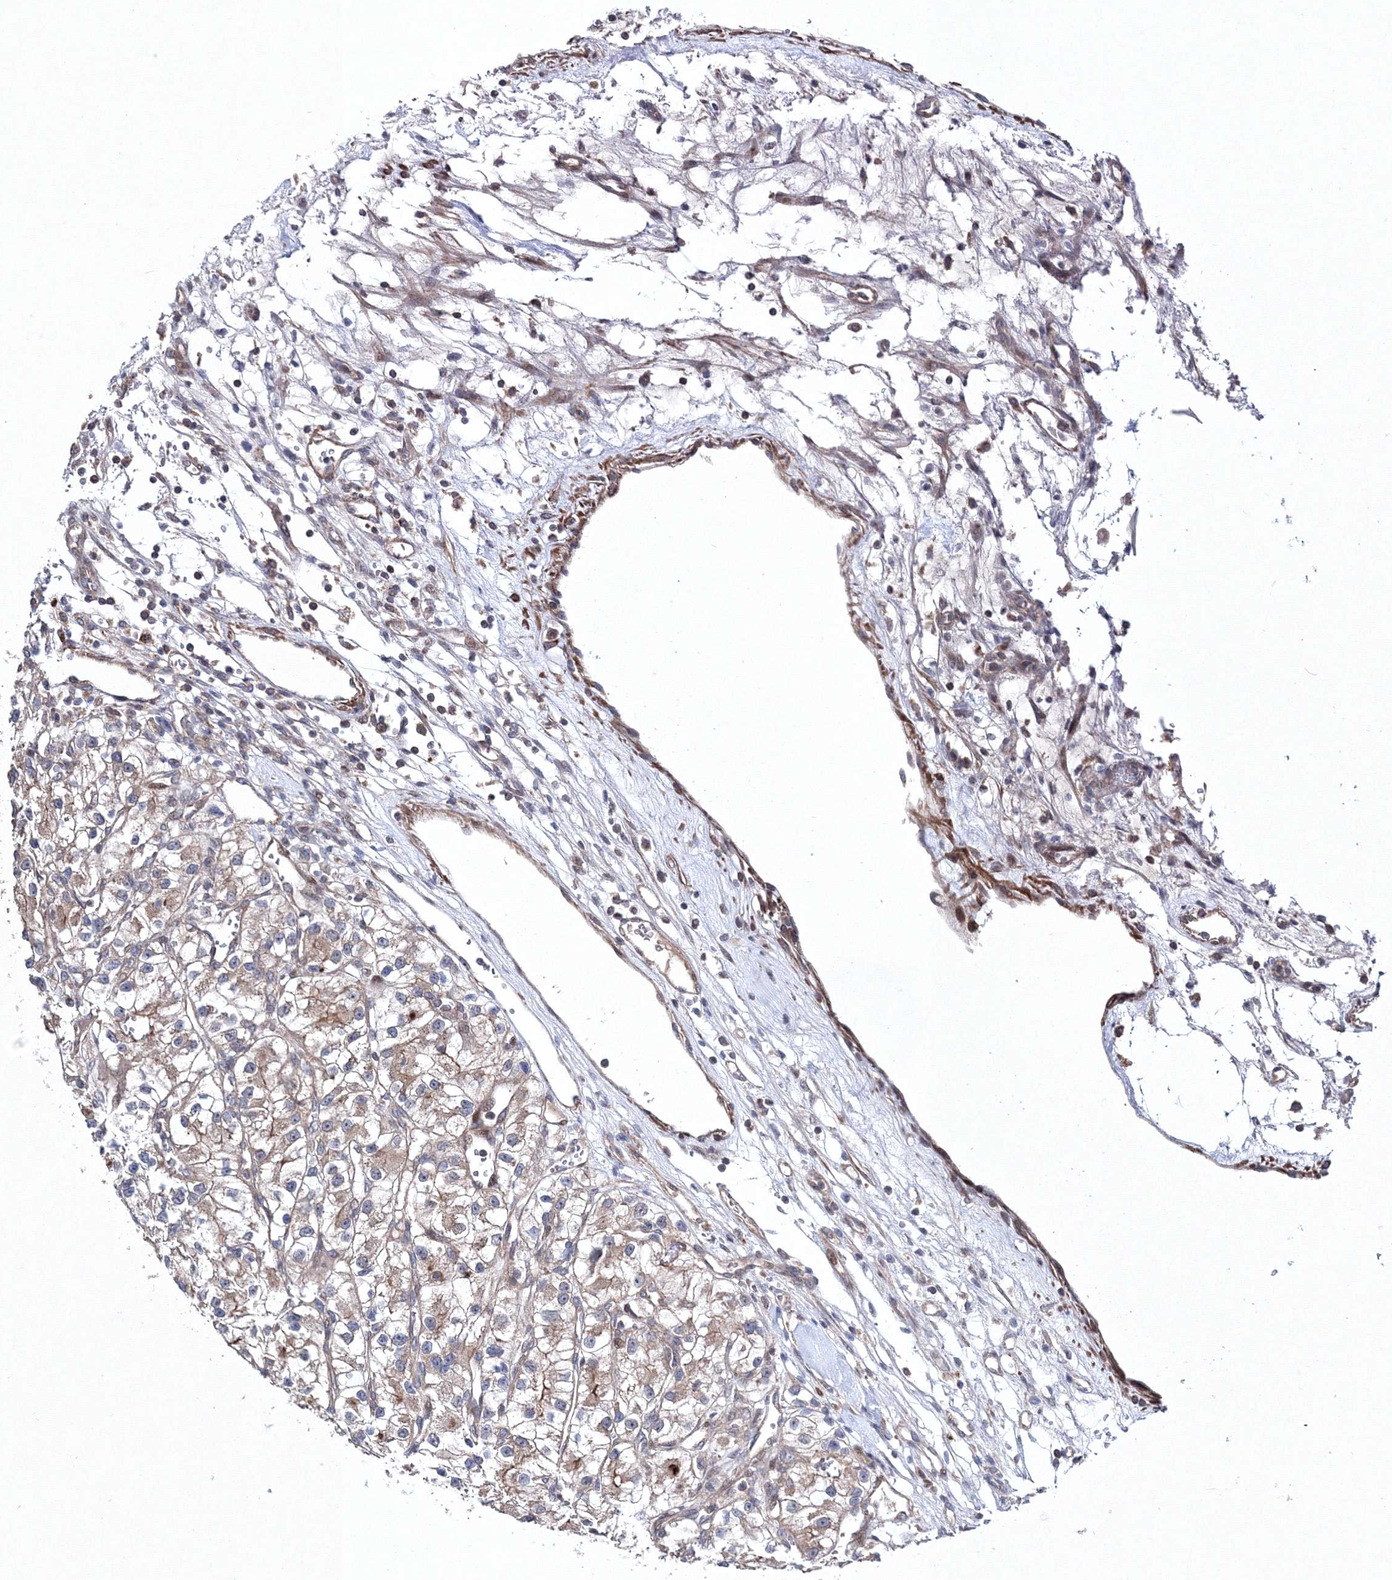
{"staining": {"intensity": "weak", "quantity": "25%-75%", "location": "cytoplasmic/membranous"}, "tissue": "renal cancer", "cell_type": "Tumor cells", "image_type": "cancer", "snomed": [{"axis": "morphology", "description": "Adenocarcinoma, NOS"}, {"axis": "topography", "description": "Kidney"}], "caption": "This histopathology image demonstrates IHC staining of human renal adenocarcinoma, with low weak cytoplasmic/membranous positivity in approximately 25%-75% of tumor cells.", "gene": "PPP2R2B", "patient": {"sex": "female", "age": 57}}